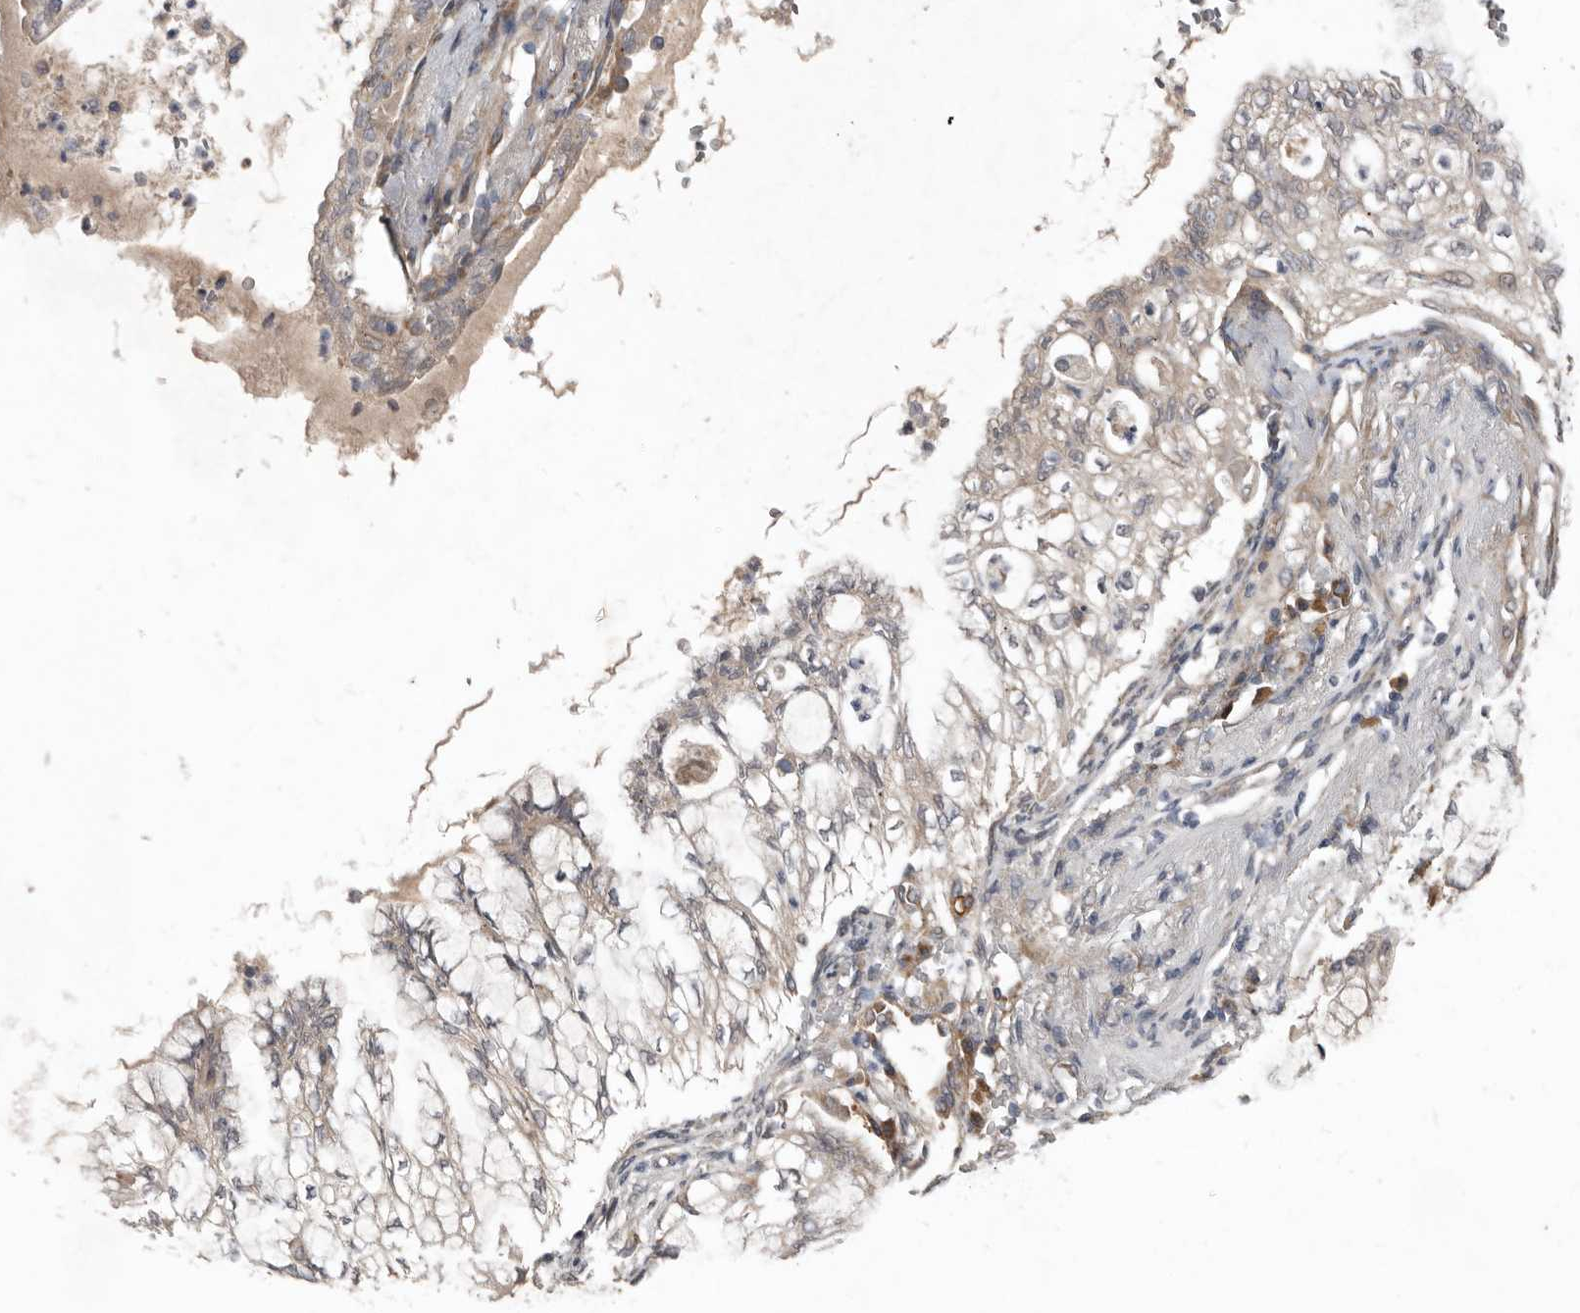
{"staining": {"intensity": "negative", "quantity": "none", "location": "none"}, "tissue": "lung cancer", "cell_type": "Tumor cells", "image_type": "cancer", "snomed": [{"axis": "morphology", "description": "Adenocarcinoma, NOS"}, {"axis": "topography", "description": "Lung"}], "caption": "IHC of lung cancer shows no staining in tumor cells.", "gene": "CHML", "patient": {"sex": "female", "age": 70}}